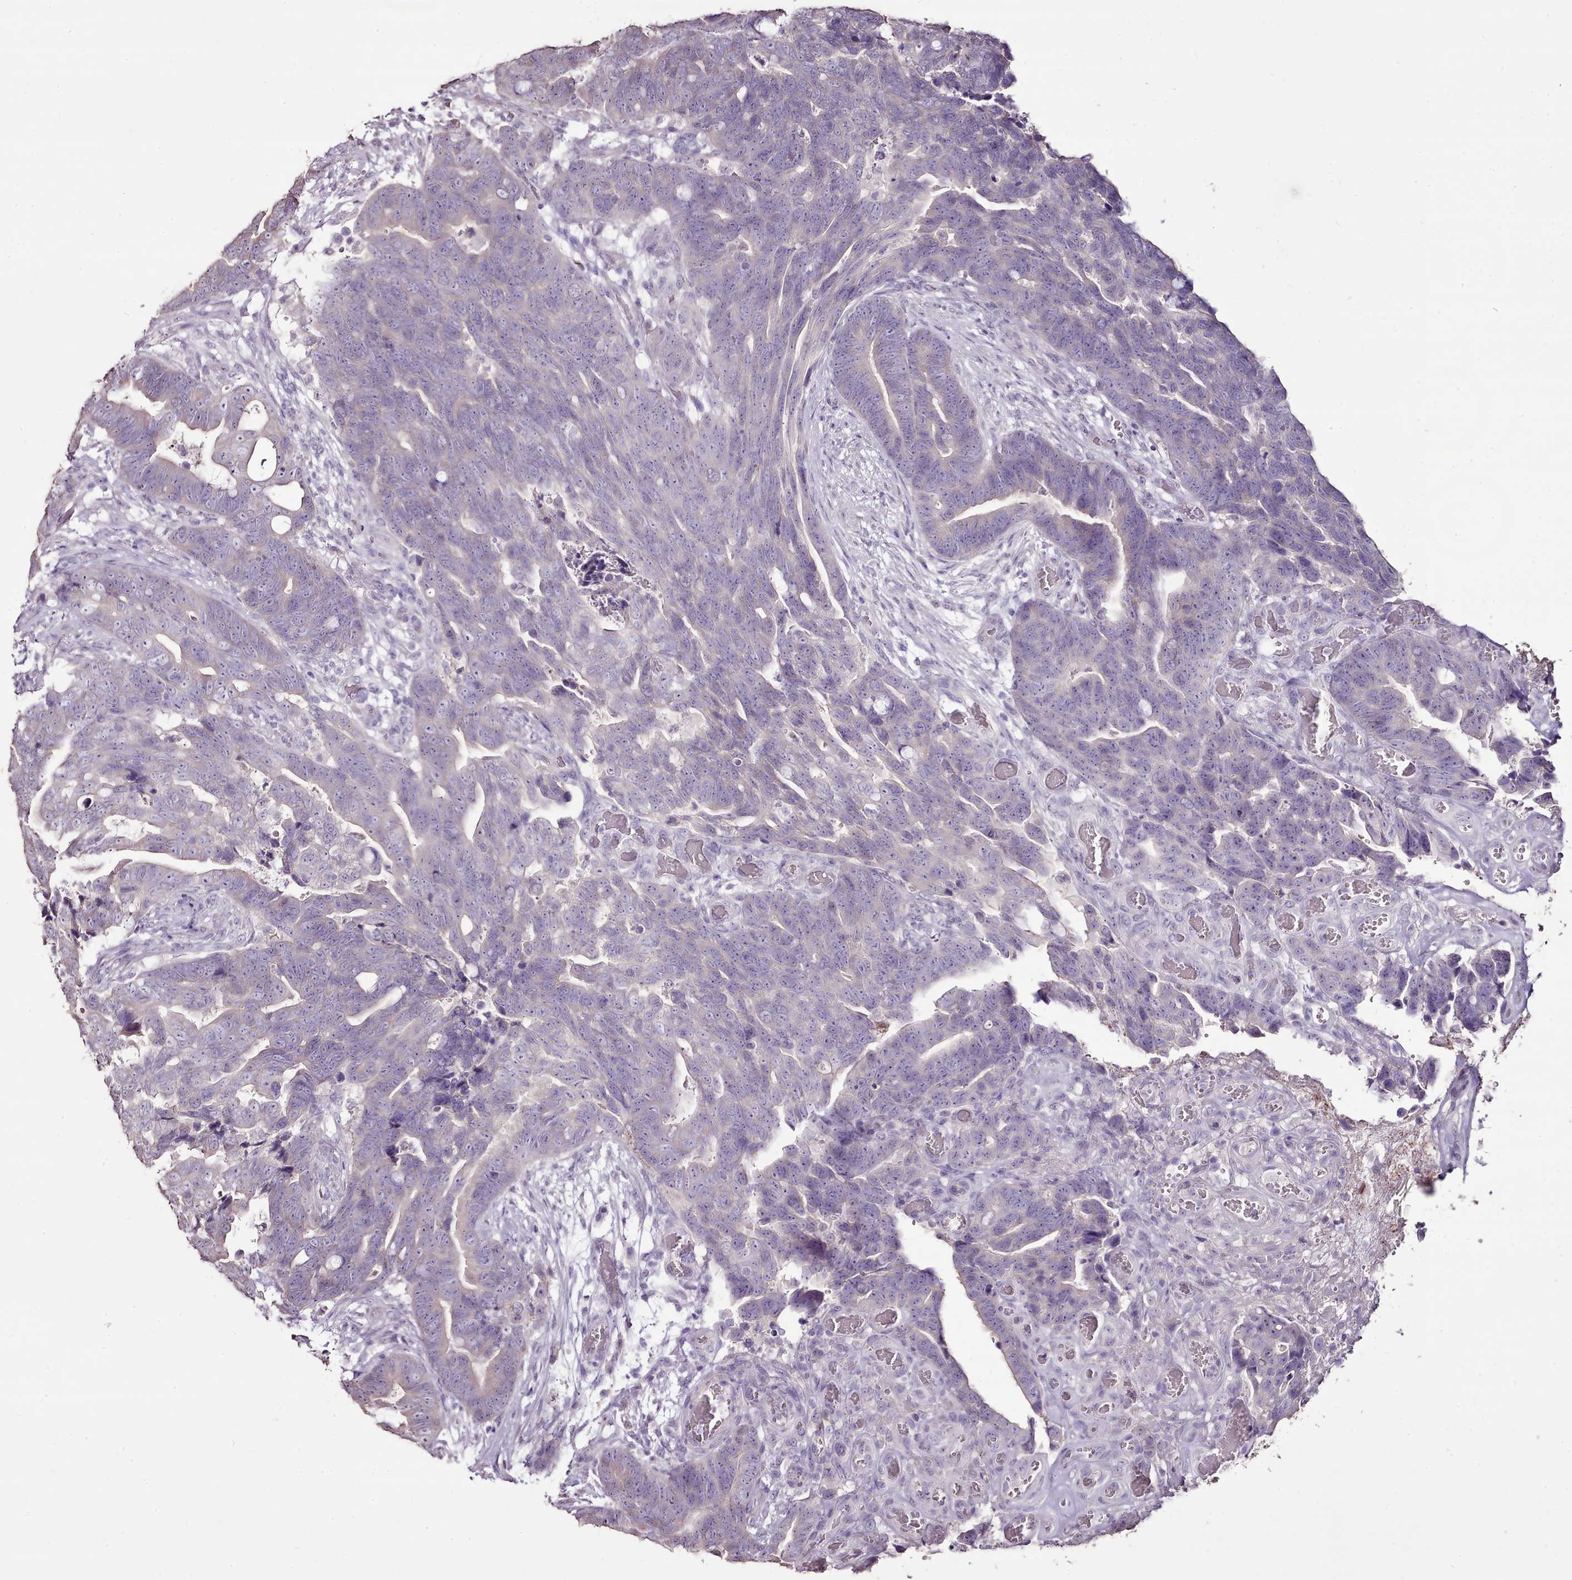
{"staining": {"intensity": "negative", "quantity": "none", "location": "none"}, "tissue": "colorectal cancer", "cell_type": "Tumor cells", "image_type": "cancer", "snomed": [{"axis": "morphology", "description": "Adenocarcinoma, NOS"}, {"axis": "topography", "description": "Colon"}], "caption": "Colorectal cancer was stained to show a protein in brown. There is no significant staining in tumor cells.", "gene": "BLOC1S2", "patient": {"sex": "female", "age": 82}}